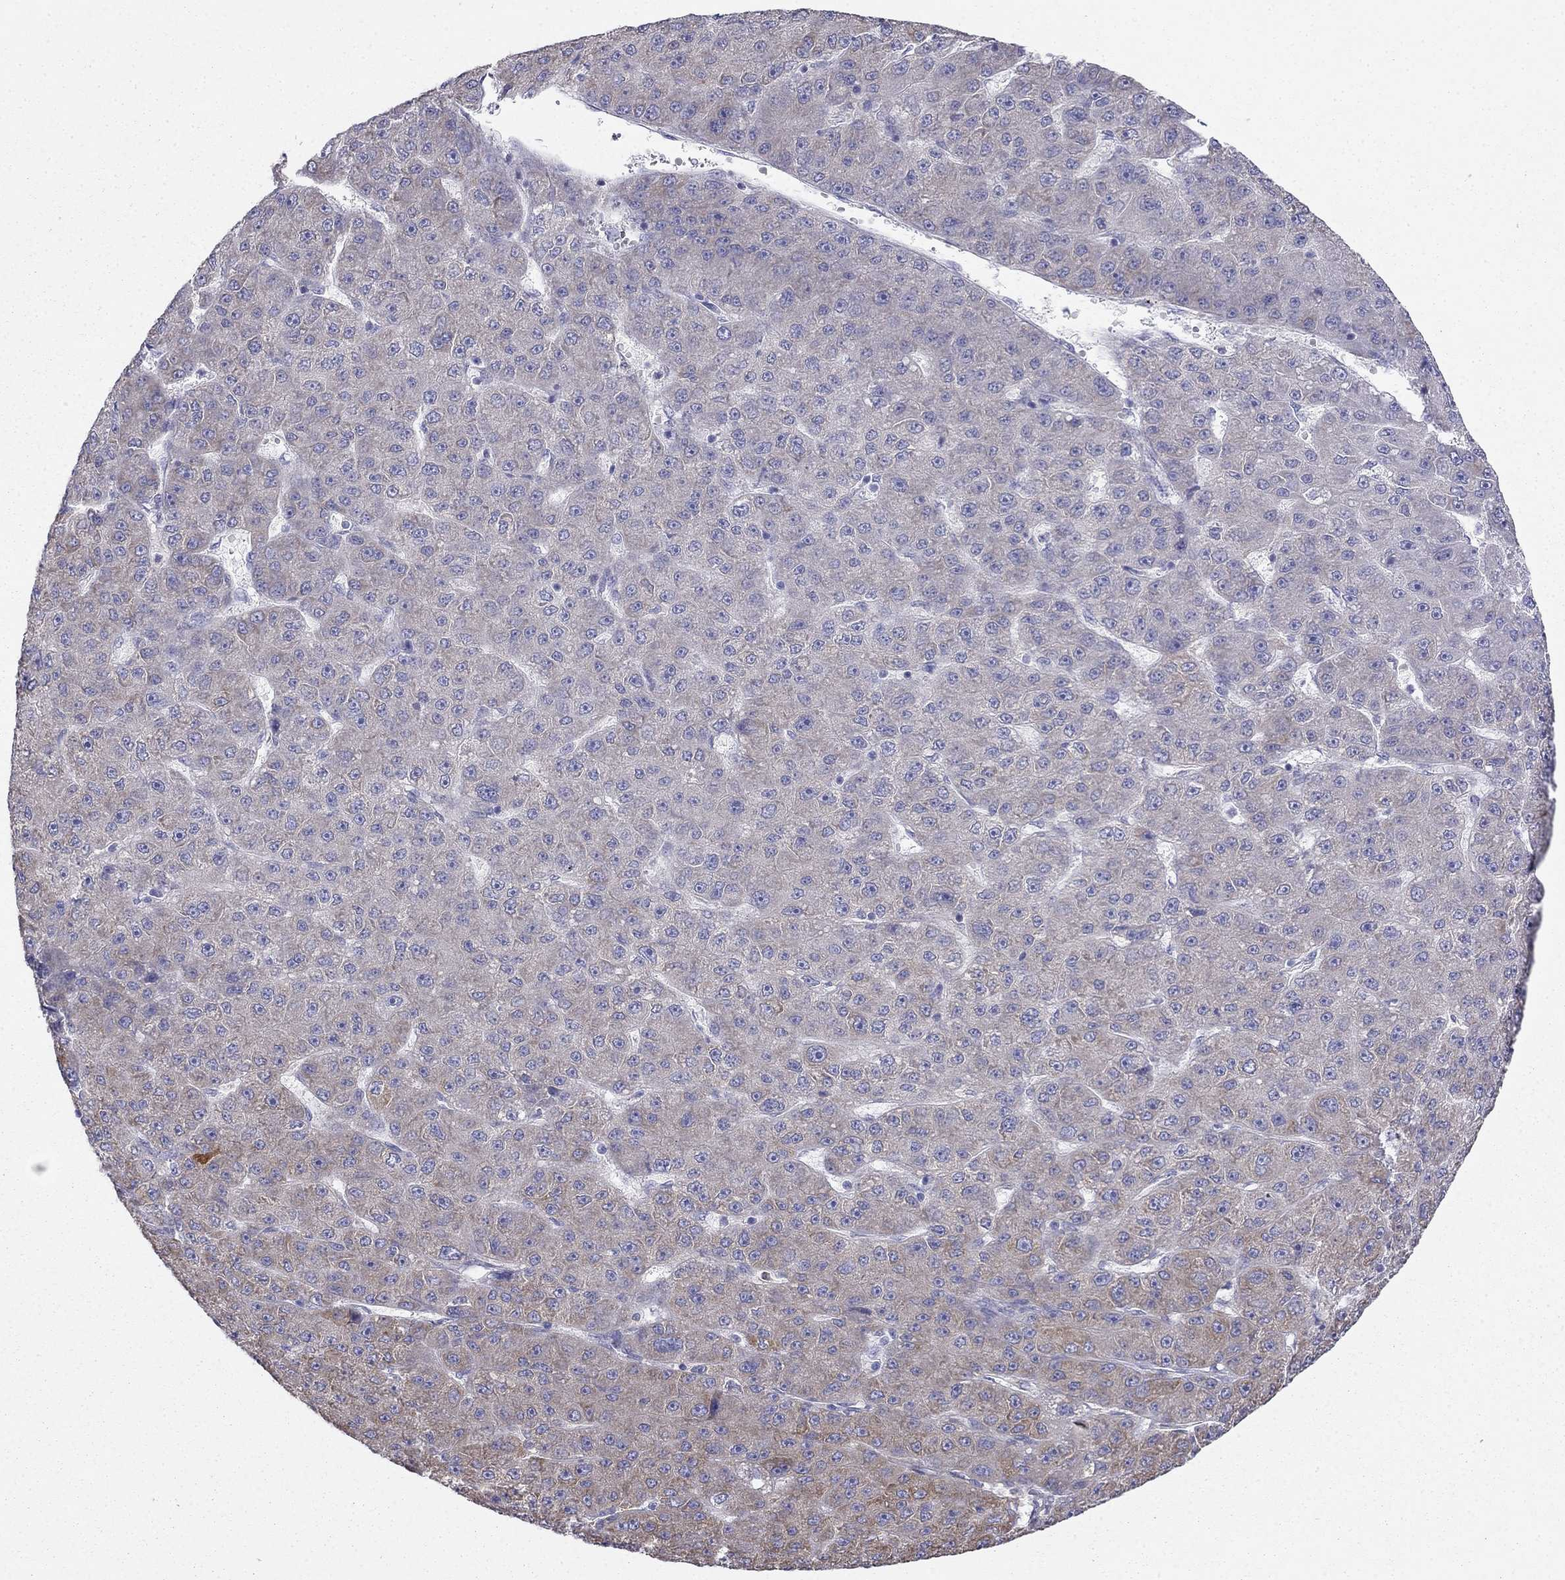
{"staining": {"intensity": "moderate", "quantity": "25%-75%", "location": "cytoplasmic/membranous"}, "tissue": "liver cancer", "cell_type": "Tumor cells", "image_type": "cancer", "snomed": [{"axis": "morphology", "description": "Carcinoma, Hepatocellular, NOS"}, {"axis": "topography", "description": "Liver"}], "caption": "A medium amount of moderate cytoplasmic/membranous staining is seen in approximately 25%-75% of tumor cells in liver cancer tissue.", "gene": "LONRF2", "patient": {"sex": "male", "age": 67}}